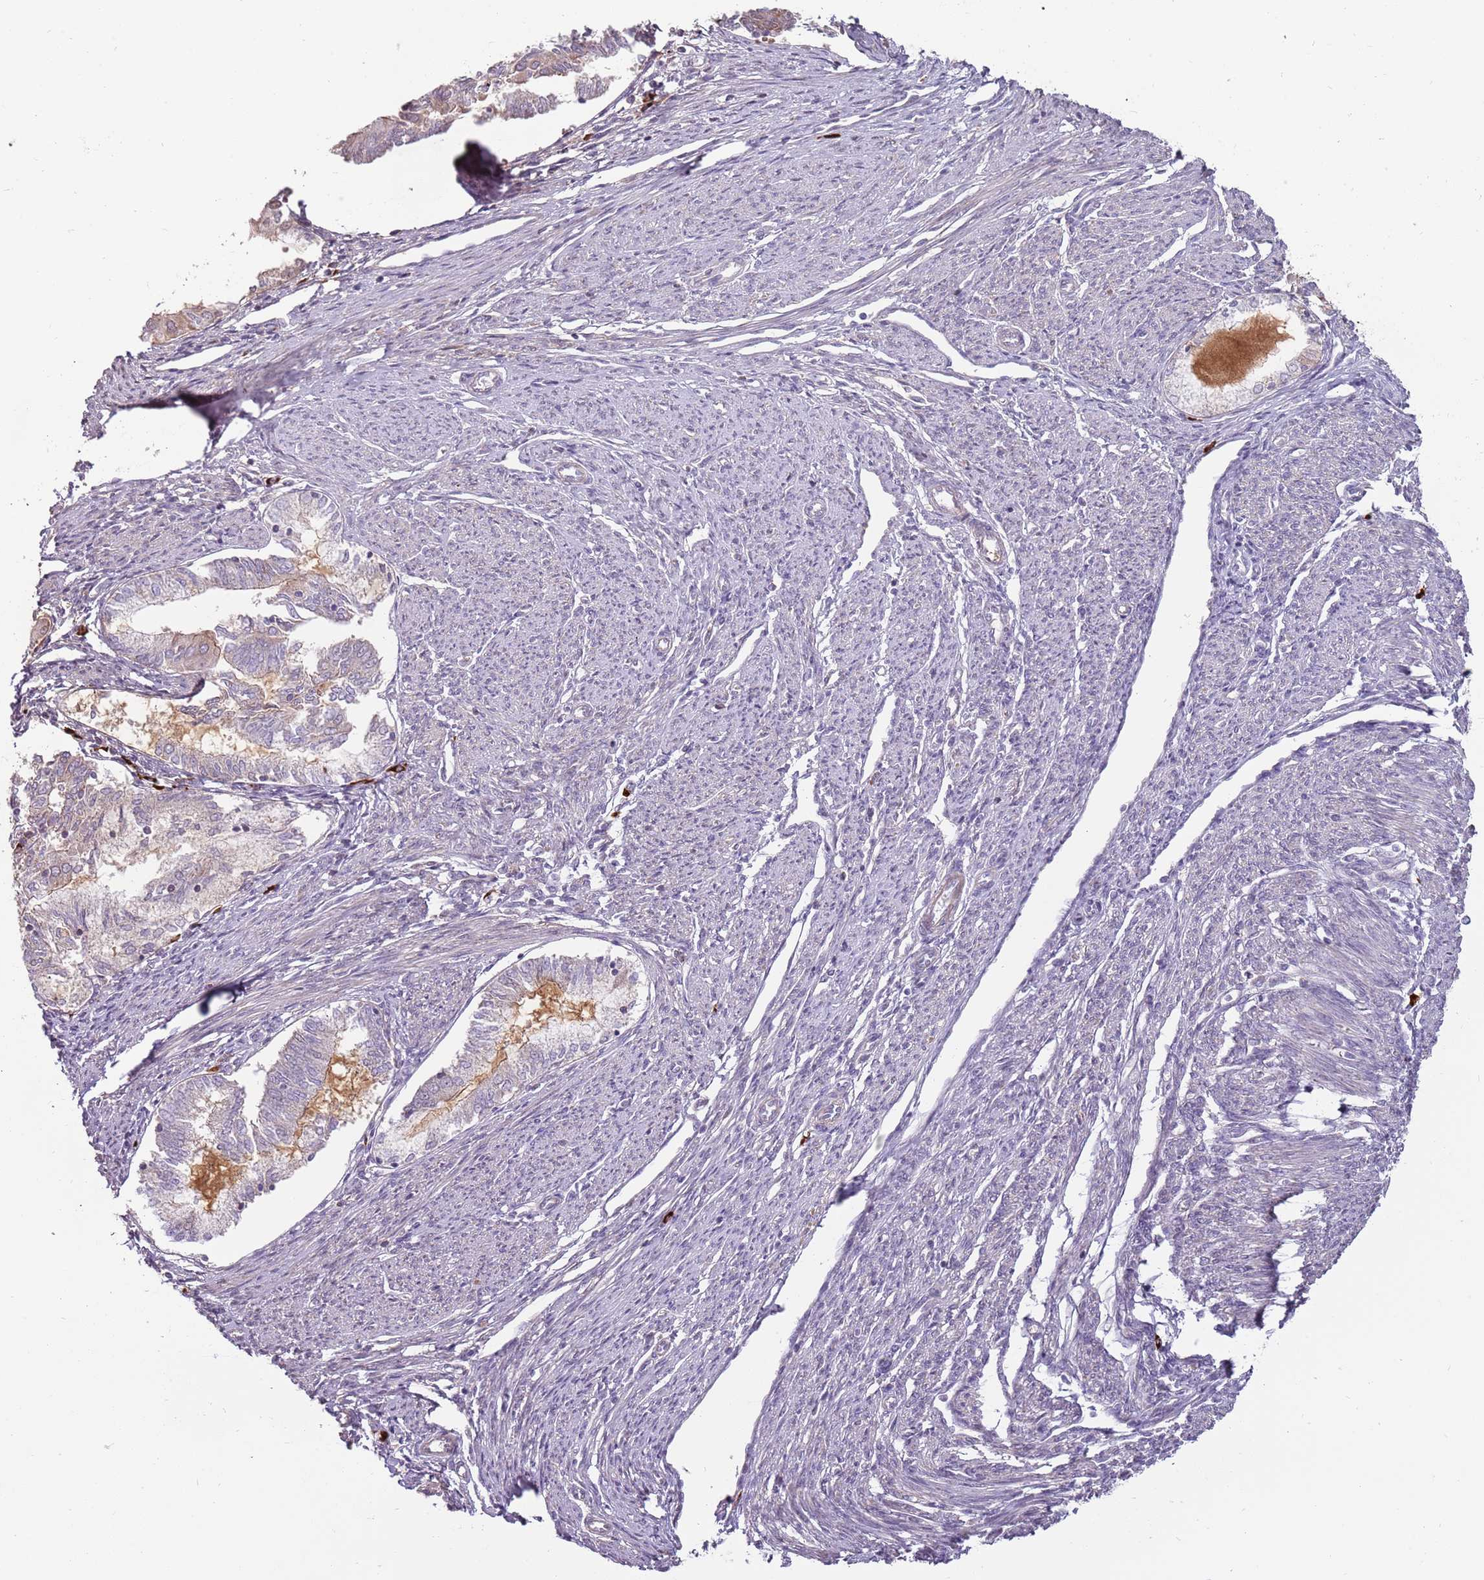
{"staining": {"intensity": "negative", "quantity": "none", "location": "none"}, "tissue": "endometrial cancer", "cell_type": "Tumor cells", "image_type": "cancer", "snomed": [{"axis": "morphology", "description": "Adenocarcinoma, NOS"}, {"axis": "topography", "description": "Endometrium"}], "caption": "Tumor cells are negative for protein expression in human endometrial cancer.", "gene": "MCUB", "patient": {"sex": "female", "age": 79}}